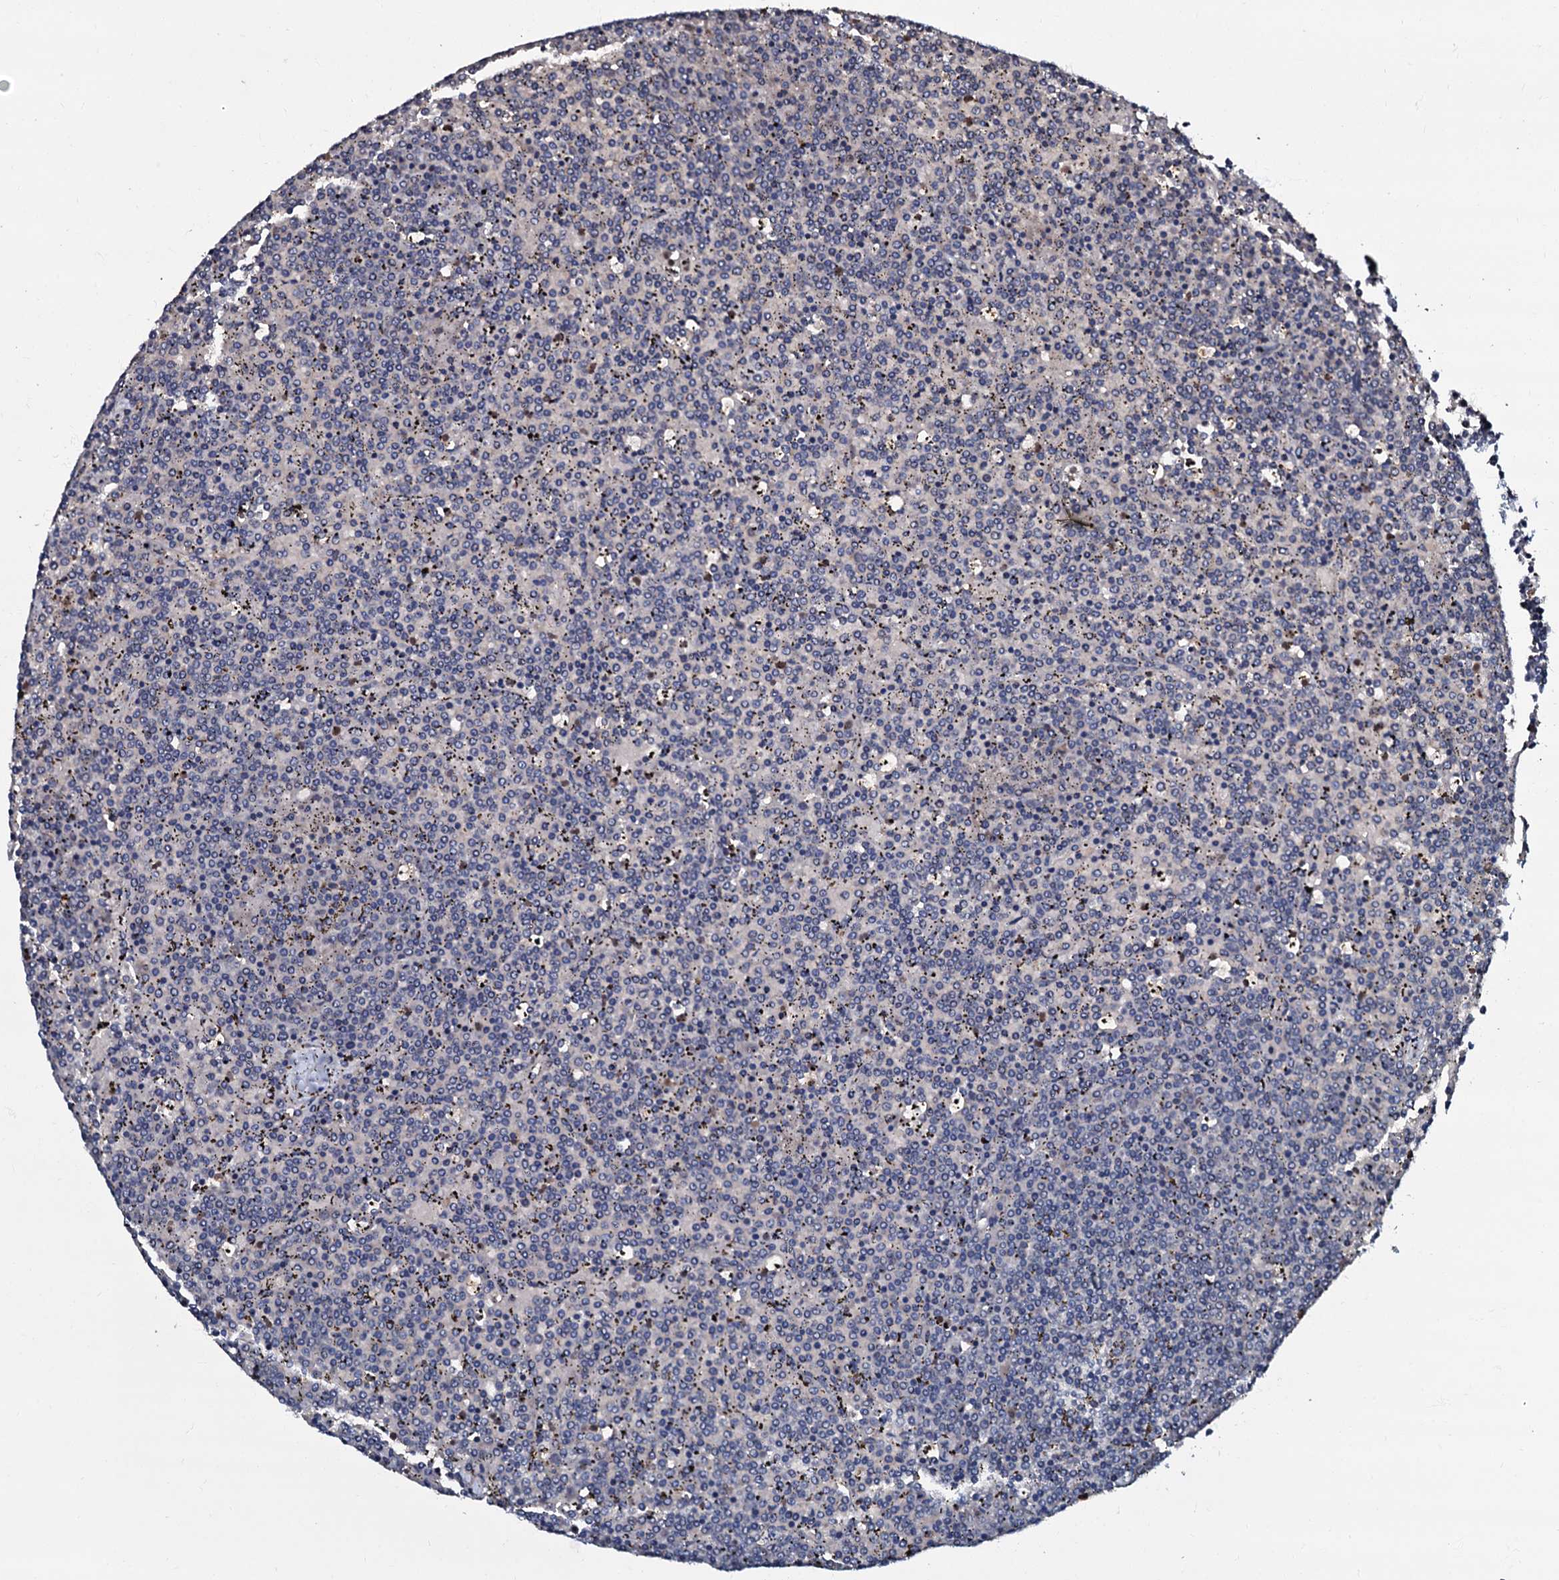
{"staining": {"intensity": "negative", "quantity": "none", "location": "none"}, "tissue": "lymphoma", "cell_type": "Tumor cells", "image_type": "cancer", "snomed": [{"axis": "morphology", "description": "Malignant lymphoma, non-Hodgkin's type, Low grade"}, {"axis": "topography", "description": "Spleen"}], "caption": "Immunohistochemistry (IHC) micrograph of low-grade malignant lymphoma, non-Hodgkin's type stained for a protein (brown), which exhibits no staining in tumor cells.", "gene": "CPNE2", "patient": {"sex": "female", "age": 19}}